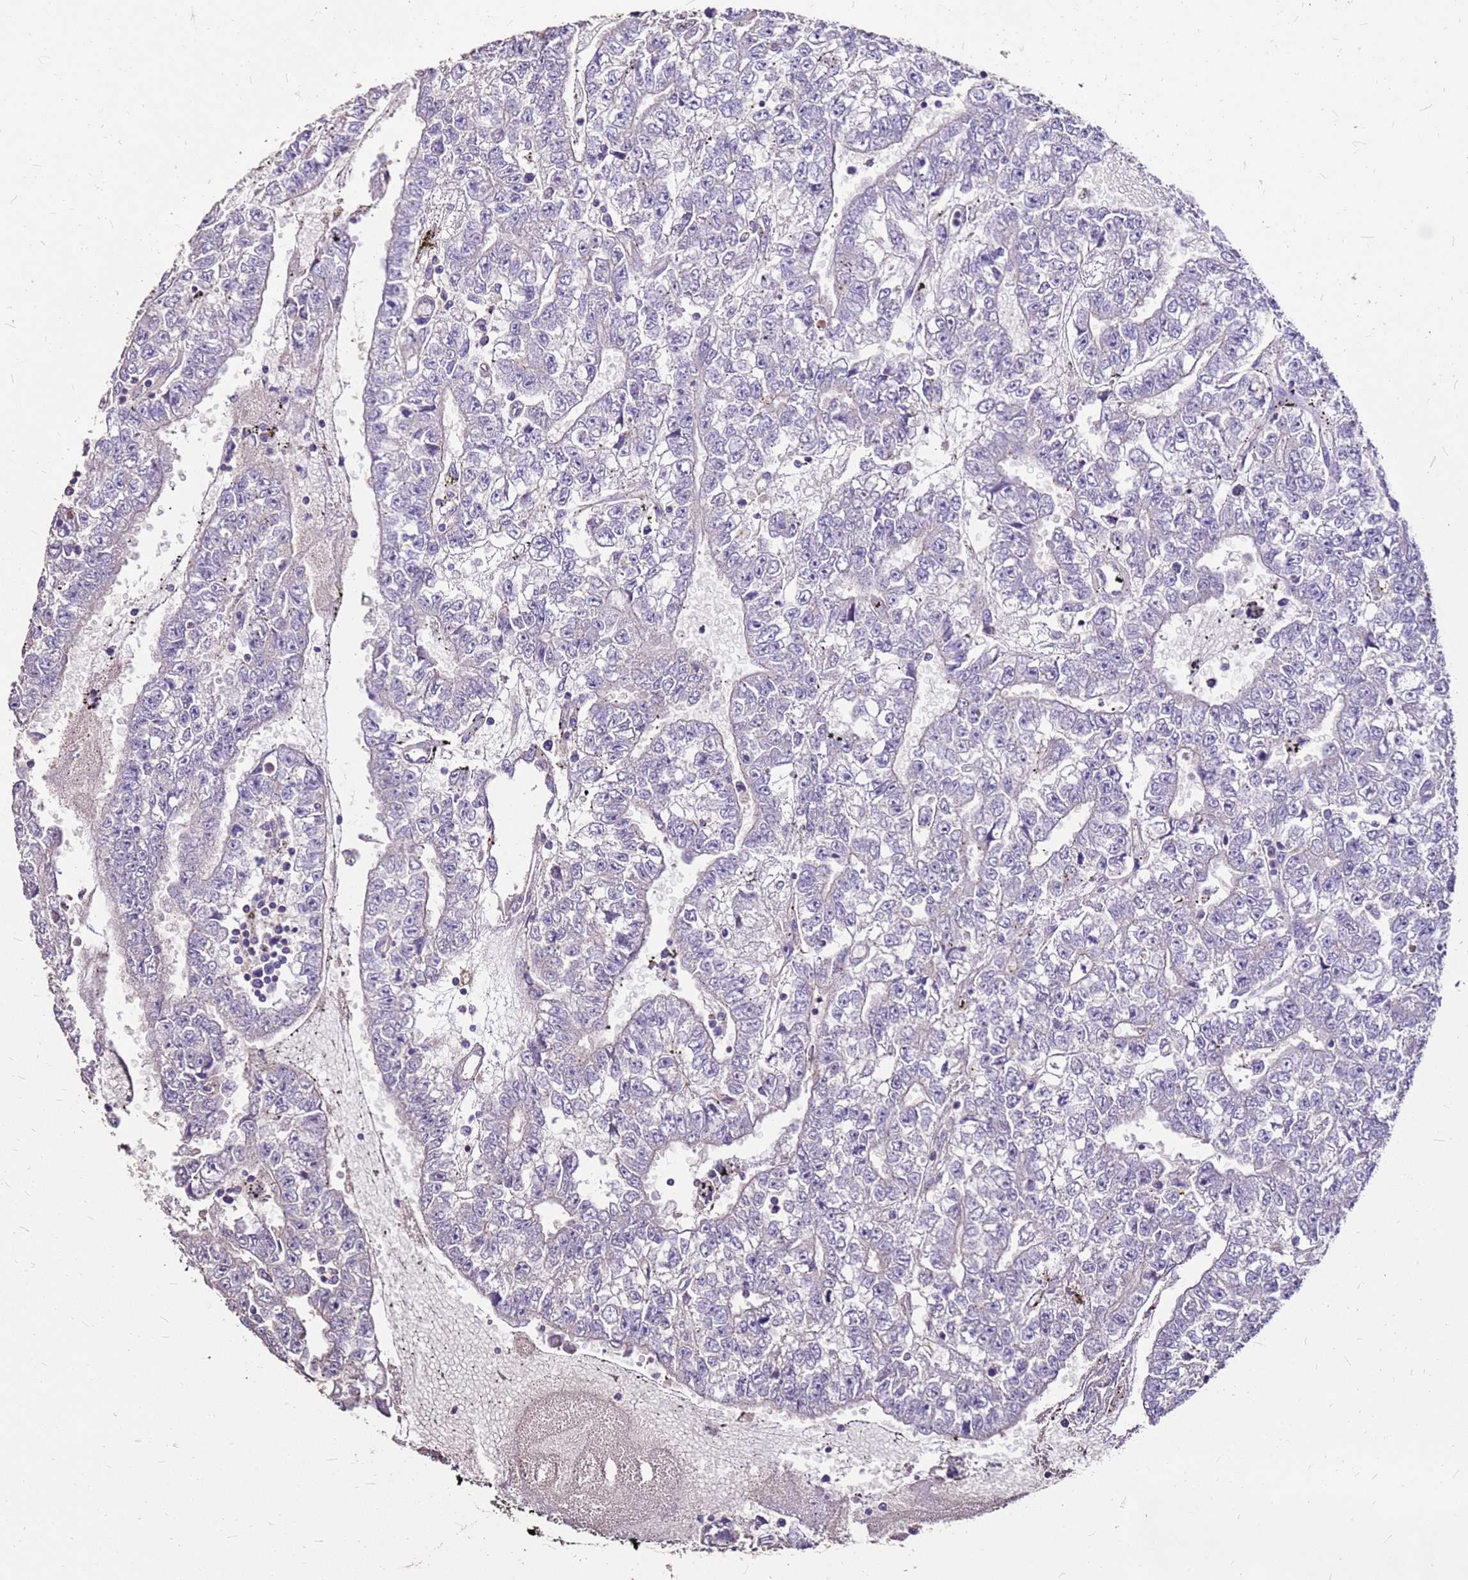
{"staining": {"intensity": "negative", "quantity": "none", "location": "none"}, "tissue": "testis cancer", "cell_type": "Tumor cells", "image_type": "cancer", "snomed": [{"axis": "morphology", "description": "Carcinoma, Embryonal, NOS"}, {"axis": "topography", "description": "Testis"}], "caption": "High power microscopy micrograph of an immunohistochemistry image of embryonal carcinoma (testis), revealing no significant positivity in tumor cells.", "gene": "EXD3", "patient": {"sex": "male", "age": 25}}